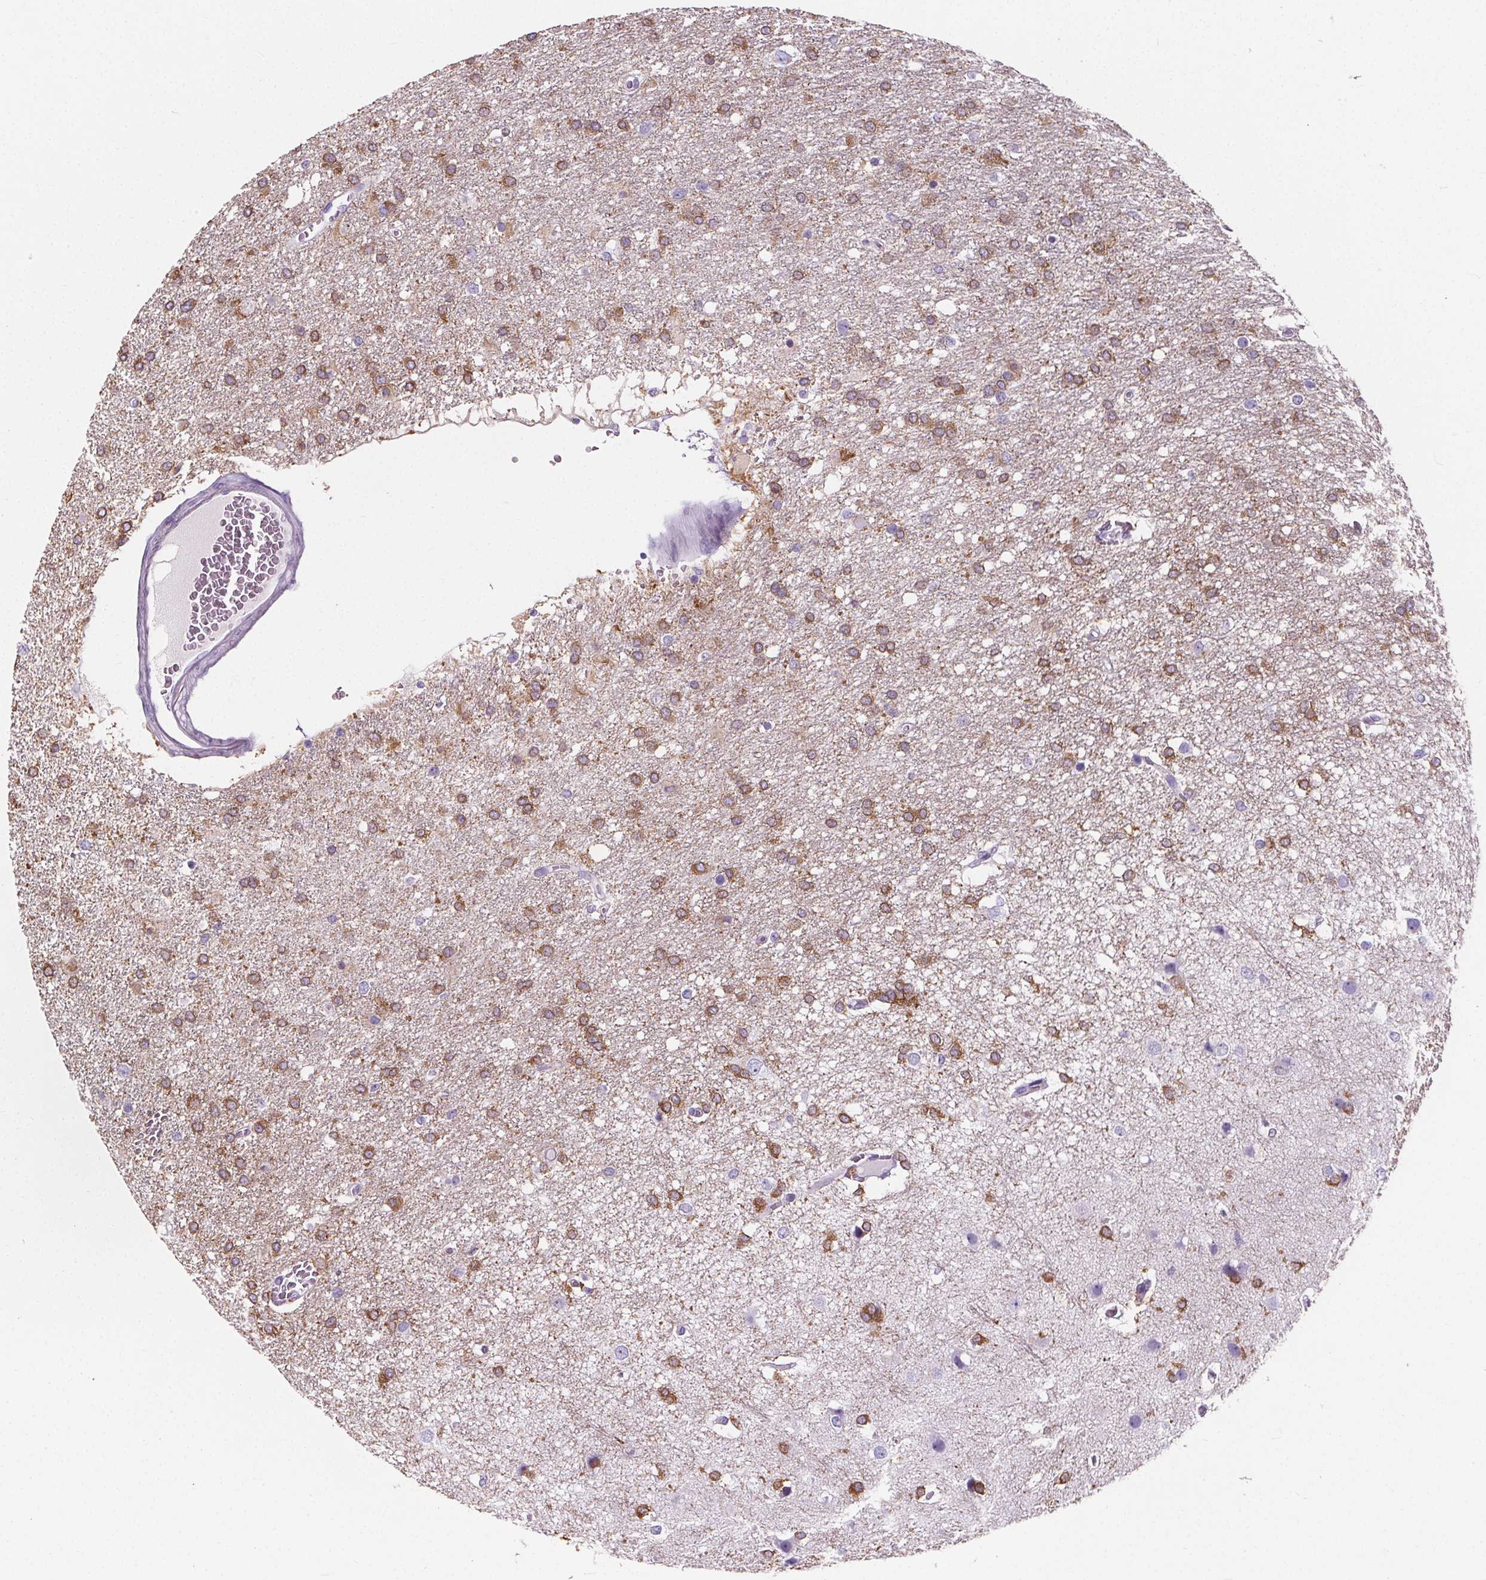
{"staining": {"intensity": "moderate", "quantity": "25%-75%", "location": "cytoplasmic/membranous"}, "tissue": "glioma", "cell_type": "Tumor cells", "image_type": "cancer", "snomed": [{"axis": "morphology", "description": "Glioma, malignant, High grade"}, {"axis": "topography", "description": "Brain"}], "caption": "Approximately 25%-75% of tumor cells in human glioma display moderate cytoplasmic/membranous protein expression as visualized by brown immunohistochemical staining.", "gene": "ADRB1", "patient": {"sex": "female", "age": 61}}